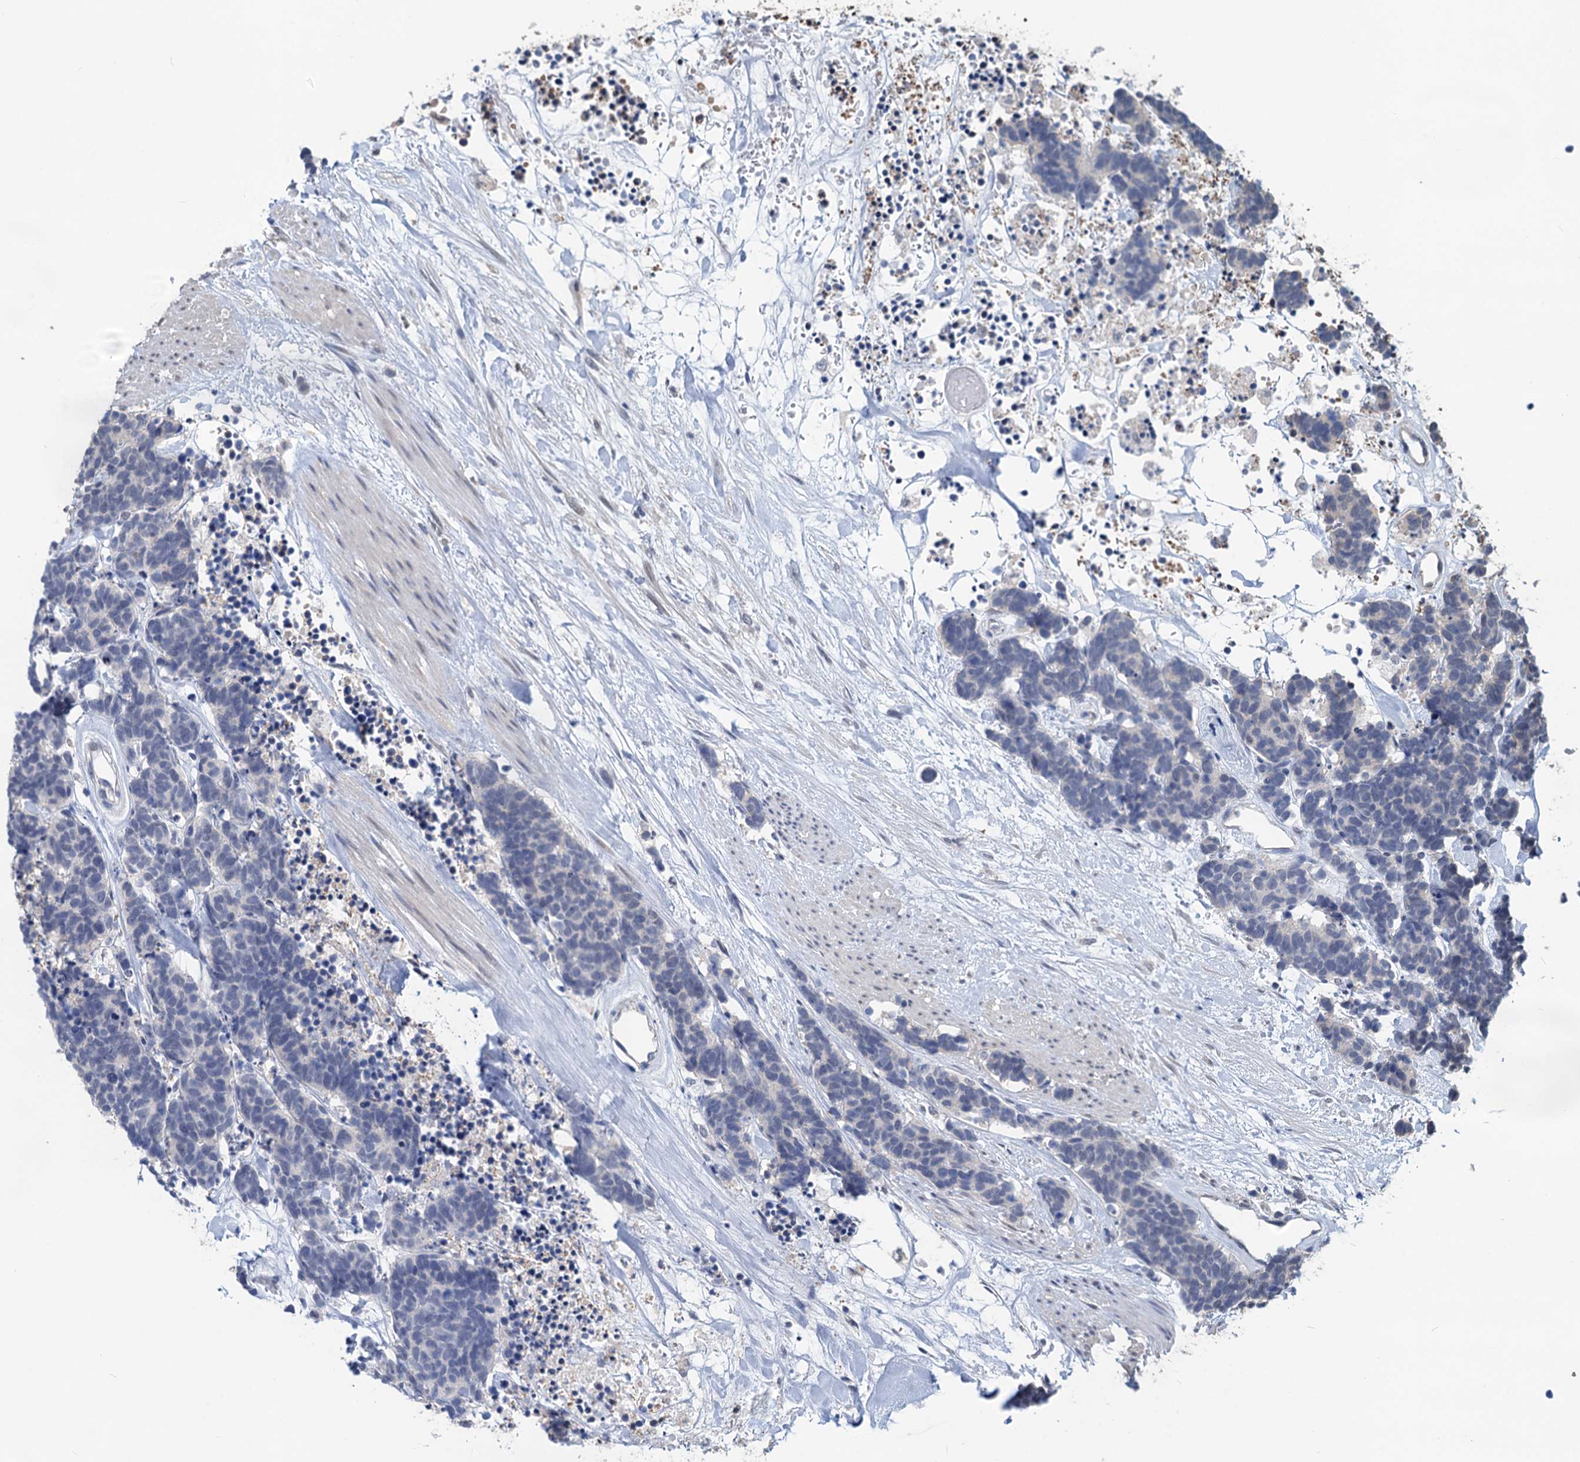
{"staining": {"intensity": "negative", "quantity": "none", "location": "none"}, "tissue": "carcinoid", "cell_type": "Tumor cells", "image_type": "cancer", "snomed": [{"axis": "morphology", "description": "Carcinoma, NOS"}, {"axis": "morphology", "description": "Carcinoid, malignant, NOS"}, {"axis": "topography", "description": "Urinary bladder"}], "caption": "High magnification brightfield microscopy of carcinoid stained with DAB (3,3'-diaminobenzidine) (brown) and counterstained with hematoxylin (blue): tumor cells show no significant staining.", "gene": "RTKN2", "patient": {"sex": "male", "age": 57}}